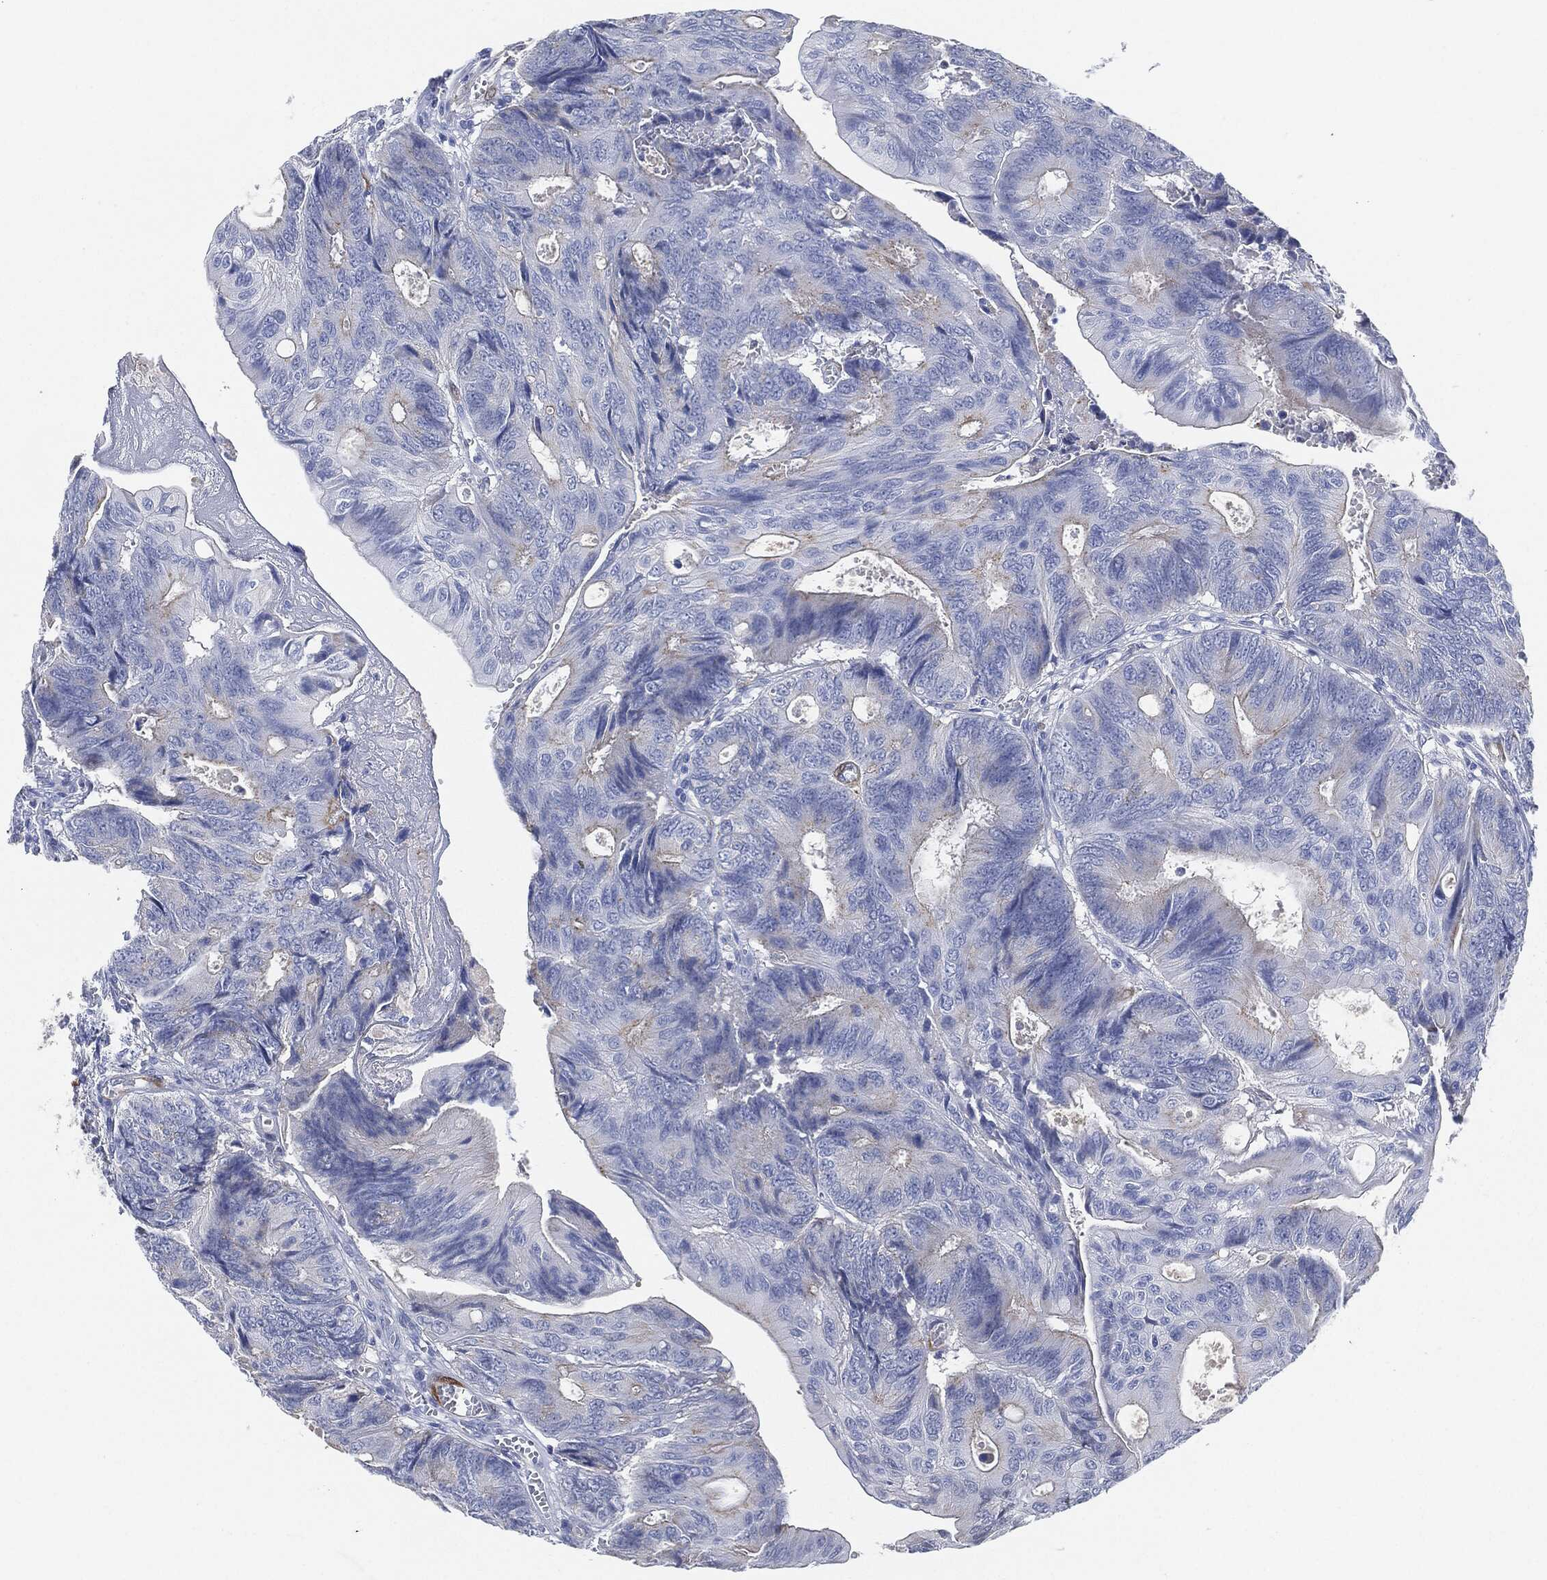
{"staining": {"intensity": "negative", "quantity": "none", "location": "none"}, "tissue": "colorectal cancer", "cell_type": "Tumor cells", "image_type": "cancer", "snomed": [{"axis": "morphology", "description": "Normal tissue, NOS"}, {"axis": "morphology", "description": "Adenocarcinoma, NOS"}, {"axis": "topography", "description": "Colon"}], "caption": "Immunohistochemistry of human adenocarcinoma (colorectal) exhibits no expression in tumor cells.", "gene": "TAGLN", "patient": {"sex": "male", "age": 65}}